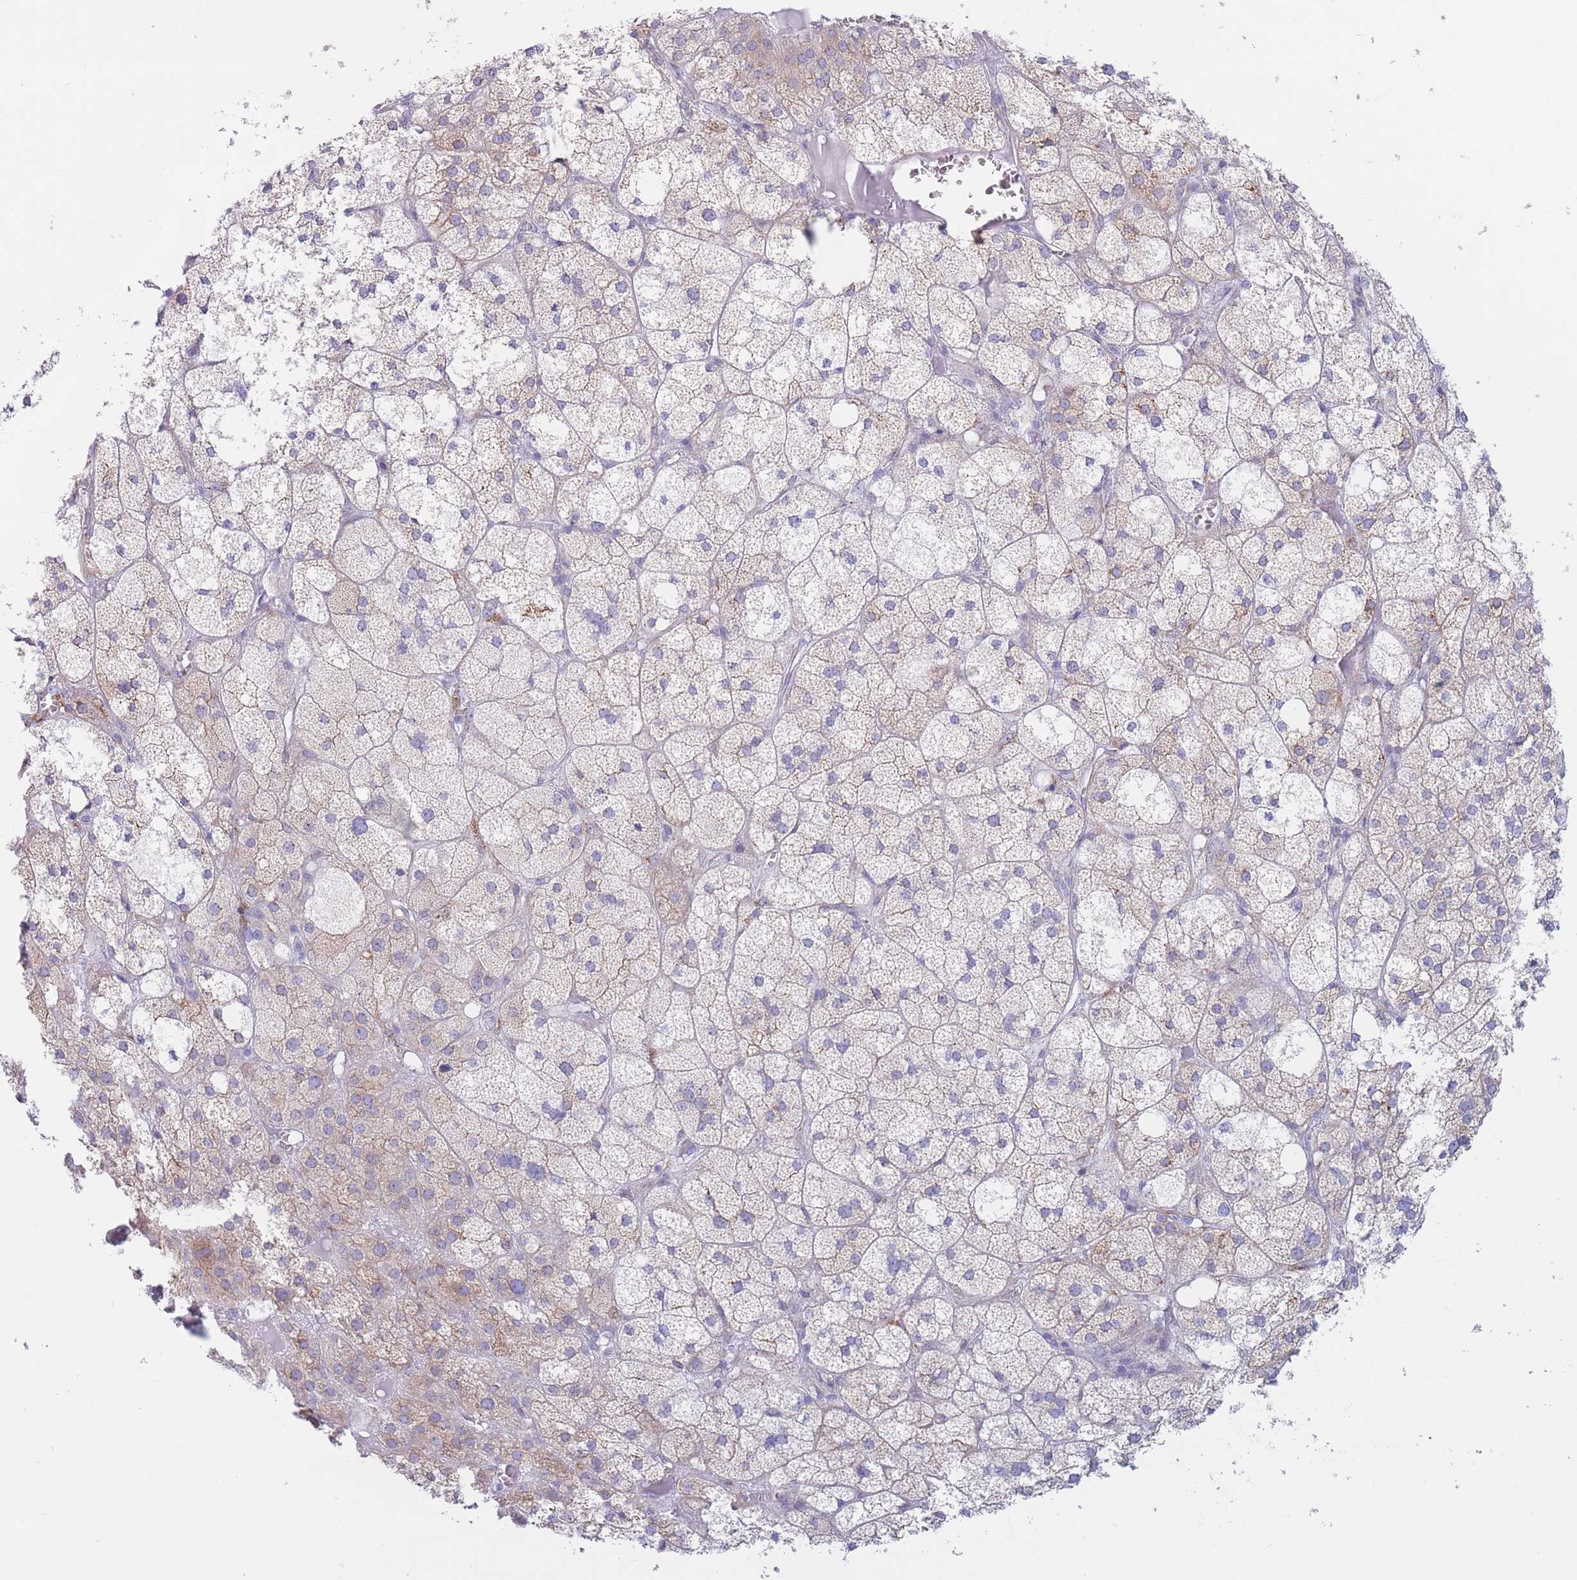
{"staining": {"intensity": "weak", "quantity": "<25%", "location": "cytoplasmic/membranous"}, "tissue": "adrenal gland", "cell_type": "Glandular cells", "image_type": "normal", "snomed": [{"axis": "morphology", "description": "Normal tissue, NOS"}, {"axis": "topography", "description": "Adrenal gland"}], "caption": "Image shows no significant protein positivity in glandular cells of benign adrenal gland. (Immunohistochemistry, brightfield microscopy, high magnification).", "gene": "MRPL30", "patient": {"sex": "female", "age": 61}}